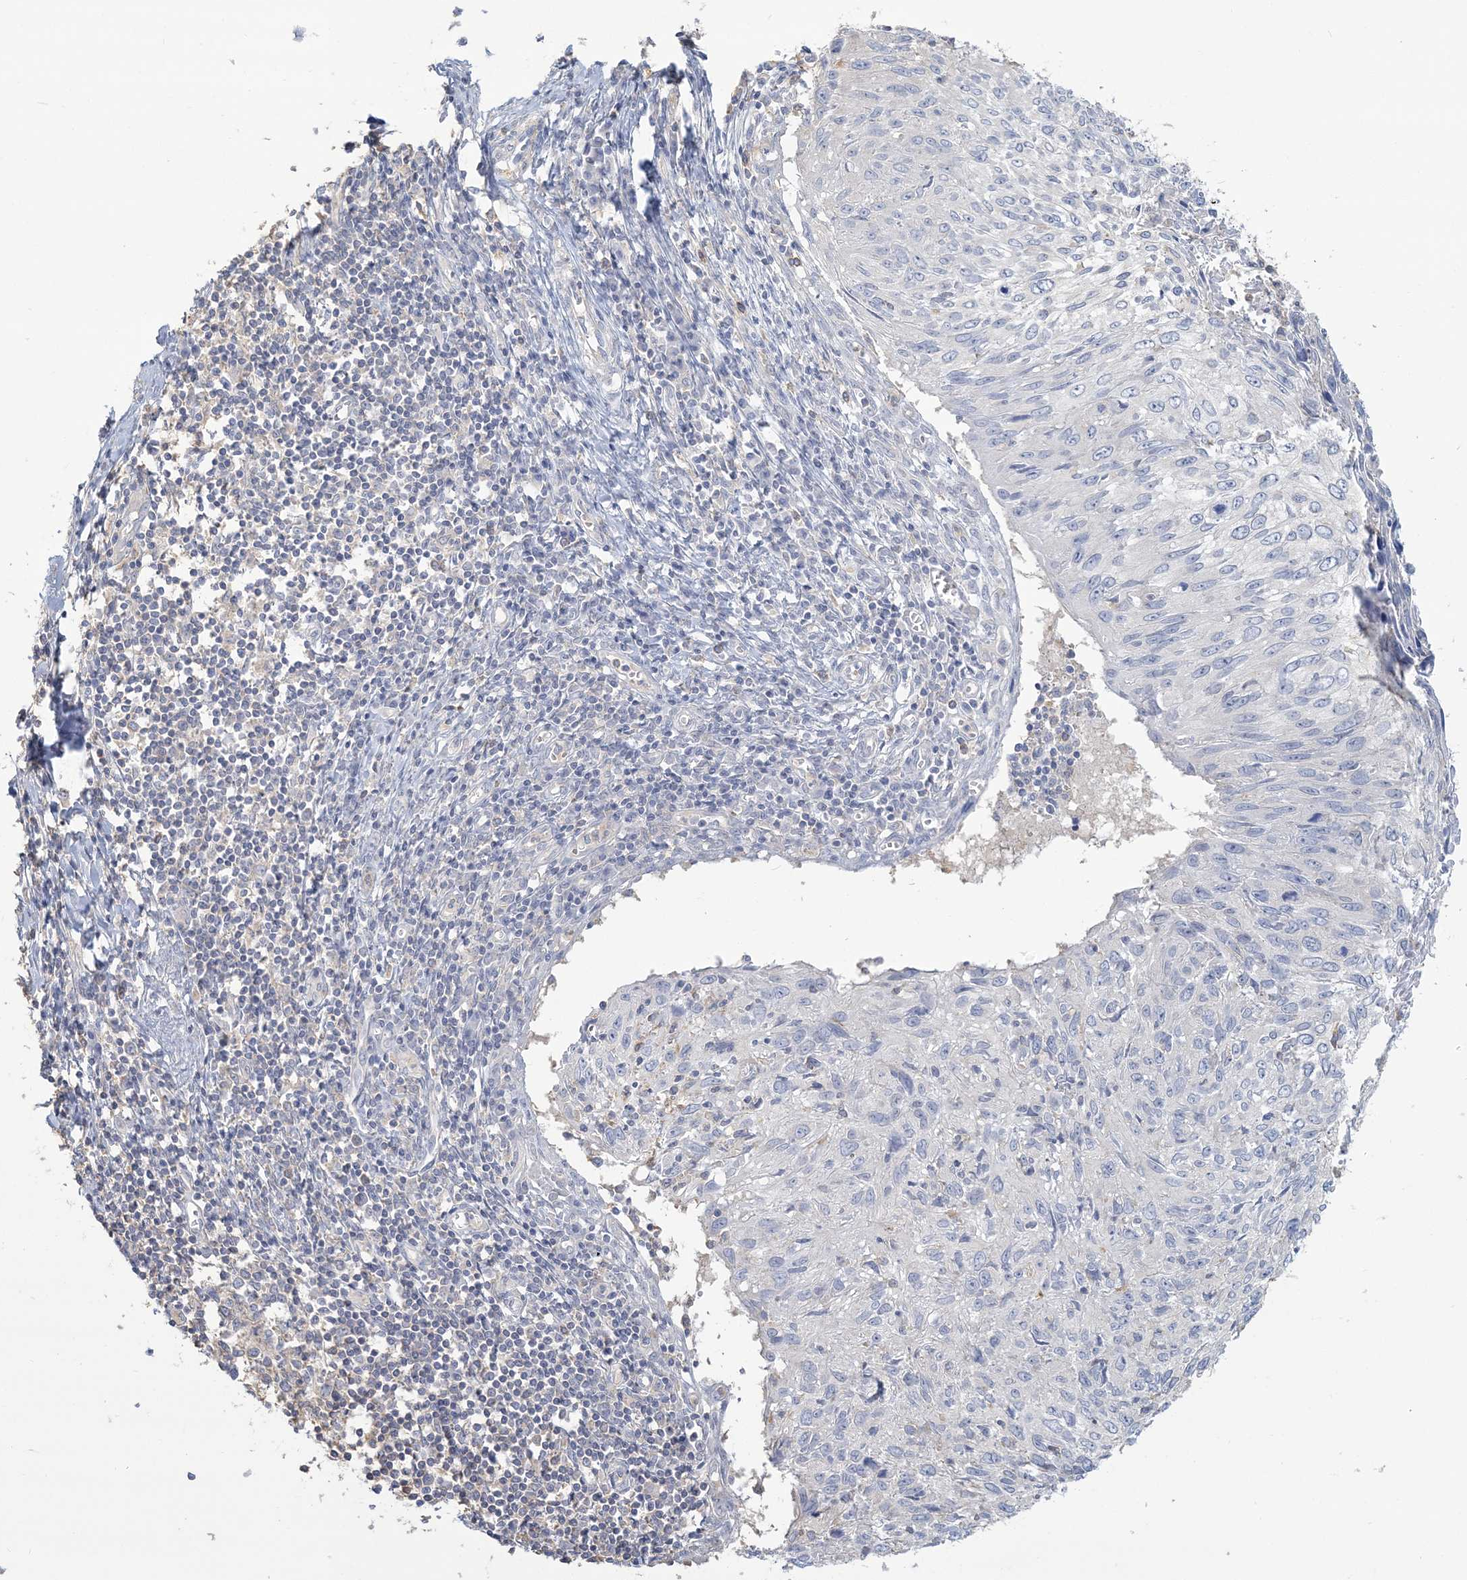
{"staining": {"intensity": "negative", "quantity": "none", "location": "none"}, "tissue": "cervical cancer", "cell_type": "Tumor cells", "image_type": "cancer", "snomed": [{"axis": "morphology", "description": "Squamous cell carcinoma, NOS"}, {"axis": "topography", "description": "Cervix"}], "caption": "This is a micrograph of immunohistochemistry (IHC) staining of cervical cancer, which shows no staining in tumor cells. (DAB immunohistochemistry, high magnification).", "gene": "ANKS1A", "patient": {"sex": "female", "age": 51}}